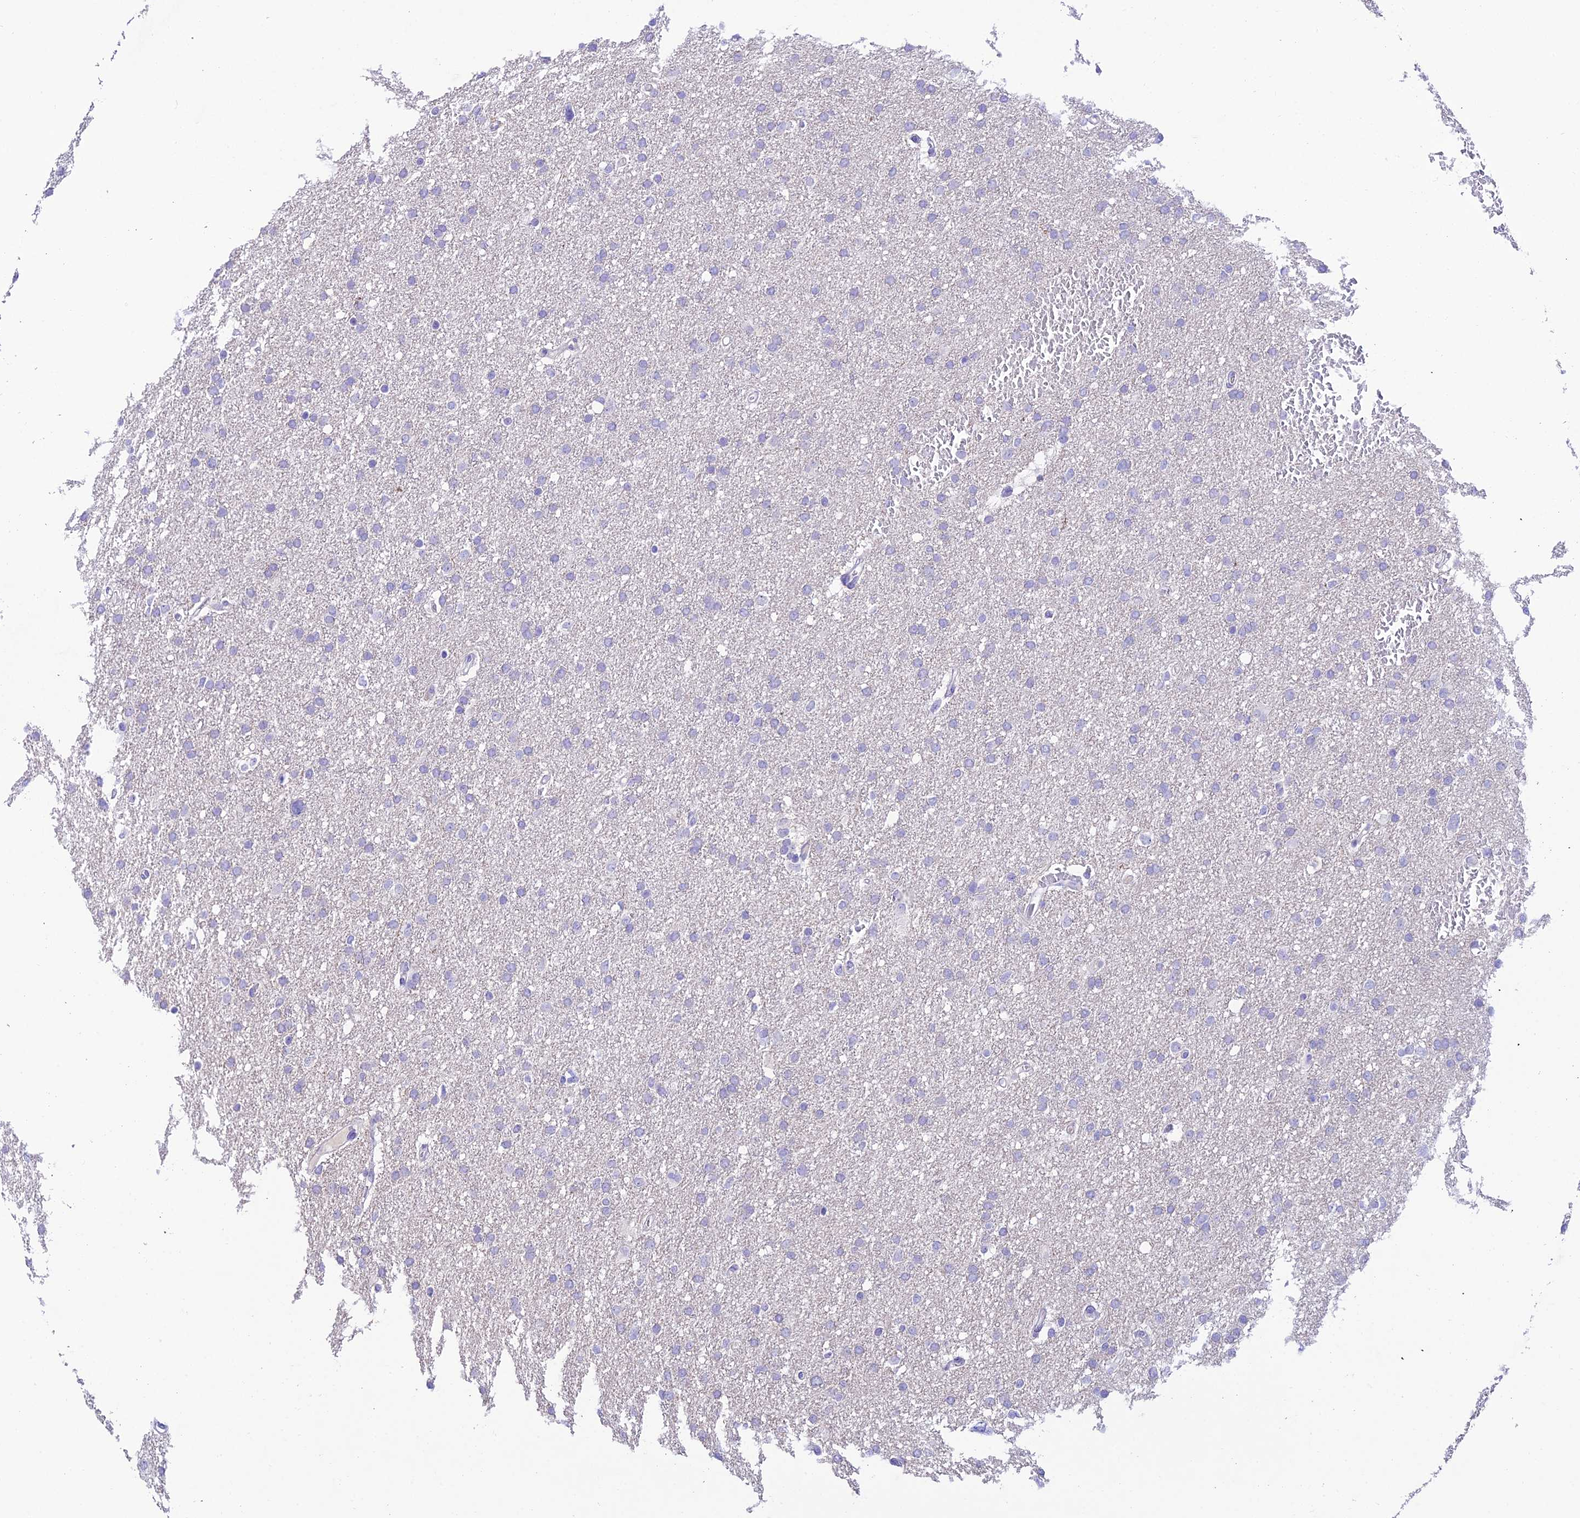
{"staining": {"intensity": "negative", "quantity": "none", "location": "none"}, "tissue": "glioma", "cell_type": "Tumor cells", "image_type": "cancer", "snomed": [{"axis": "morphology", "description": "Glioma, malignant, High grade"}, {"axis": "topography", "description": "Cerebral cortex"}], "caption": "This is a image of immunohistochemistry (IHC) staining of glioma, which shows no expression in tumor cells.", "gene": "NLRP6", "patient": {"sex": "female", "age": 36}}